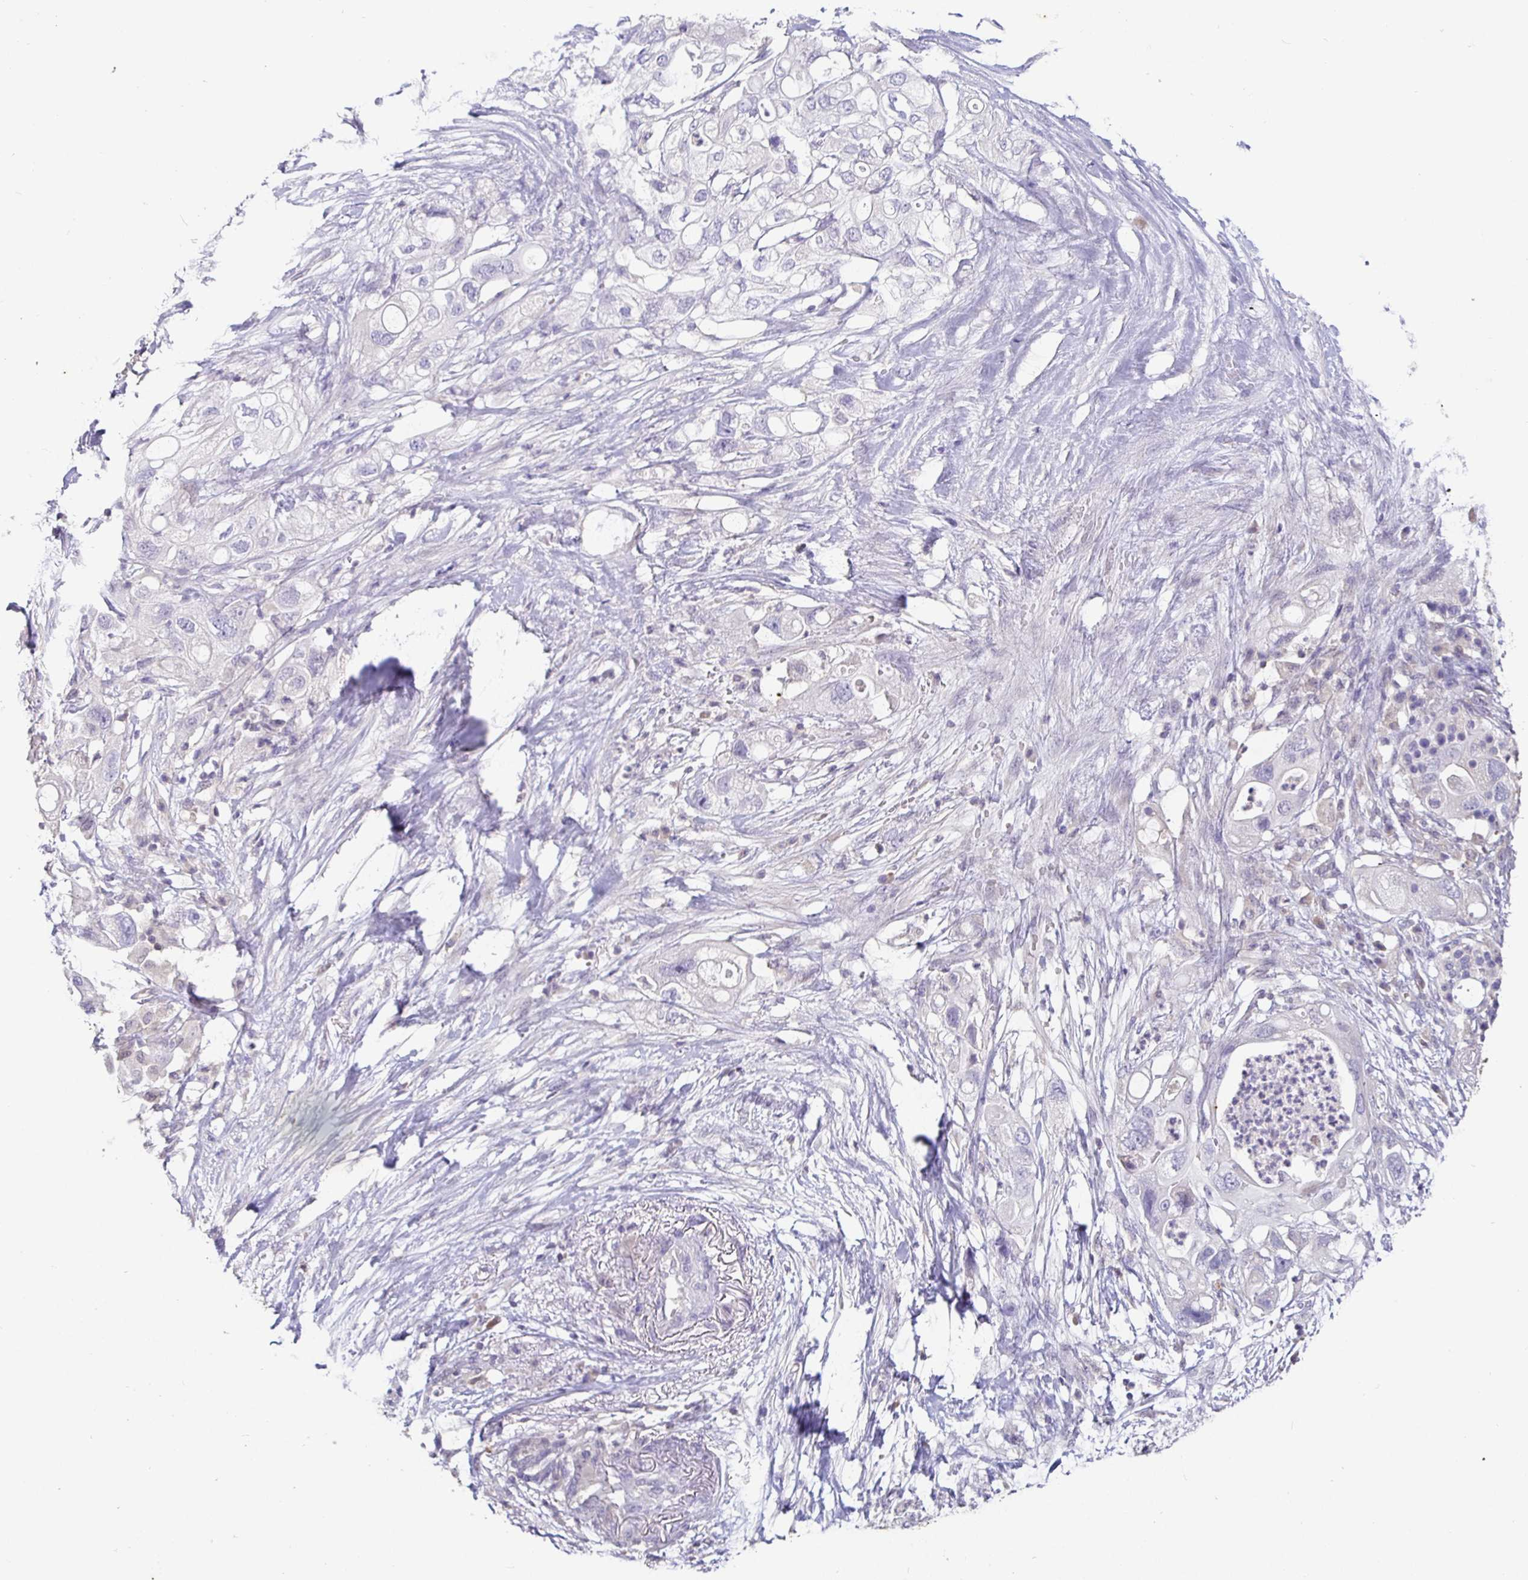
{"staining": {"intensity": "negative", "quantity": "none", "location": "none"}, "tissue": "pancreatic cancer", "cell_type": "Tumor cells", "image_type": "cancer", "snomed": [{"axis": "morphology", "description": "Adenocarcinoma, NOS"}, {"axis": "topography", "description": "Pancreas"}], "caption": "This is an immunohistochemistry (IHC) micrograph of pancreatic cancer. There is no expression in tumor cells.", "gene": "SHISA4", "patient": {"sex": "female", "age": 72}}